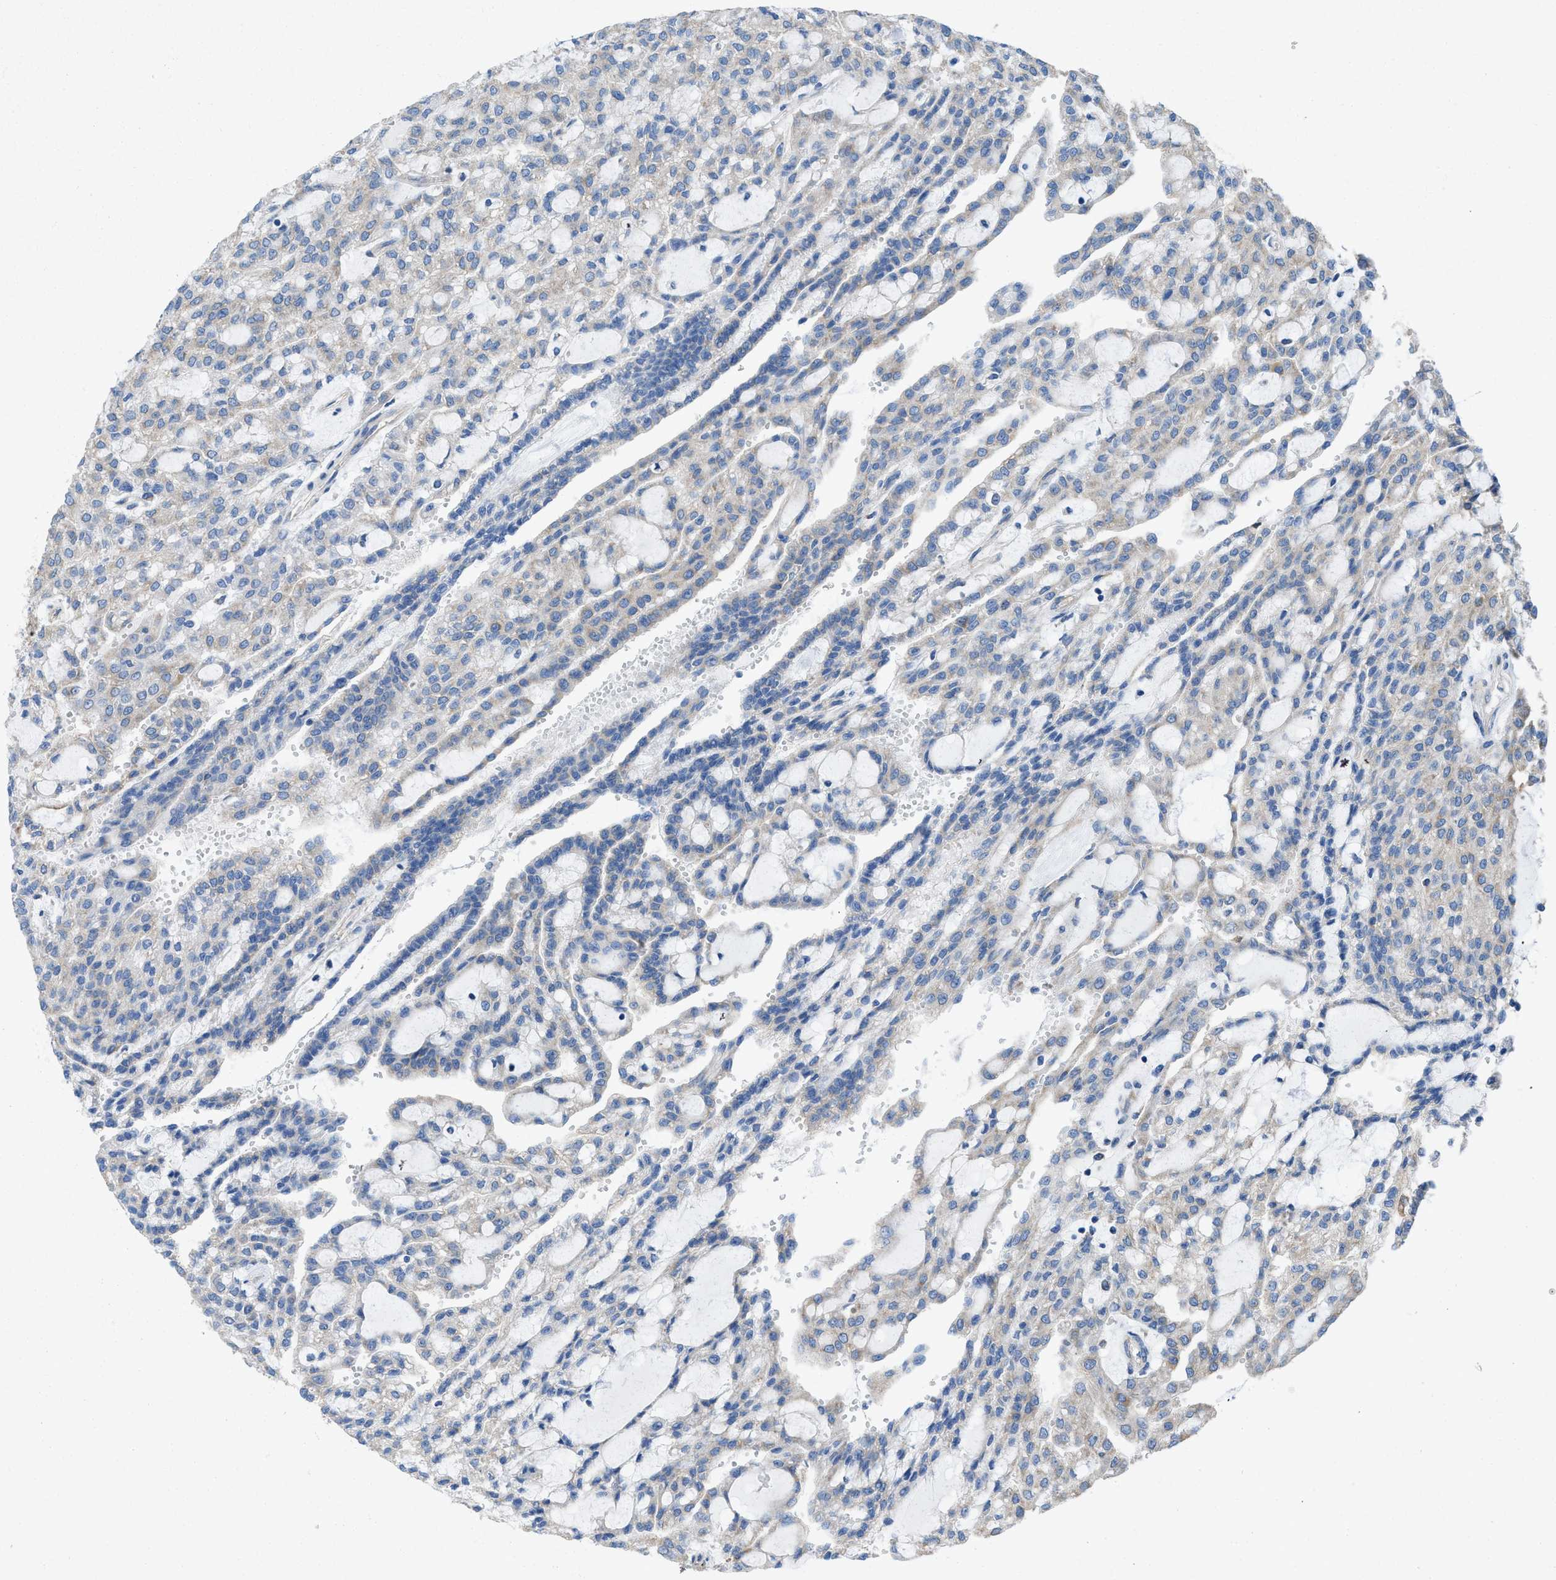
{"staining": {"intensity": "negative", "quantity": "none", "location": "none"}, "tissue": "renal cancer", "cell_type": "Tumor cells", "image_type": "cancer", "snomed": [{"axis": "morphology", "description": "Adenocarcinoma, NOS"}, {"axis": "topography", "description": "Kidney"}], "caption": "Renal cancer was stained to show a protein in brown. There is no significant staining in tumor cells.", "gene": "DOLPP1", "patient": {"sex": "male", "age": 63}}